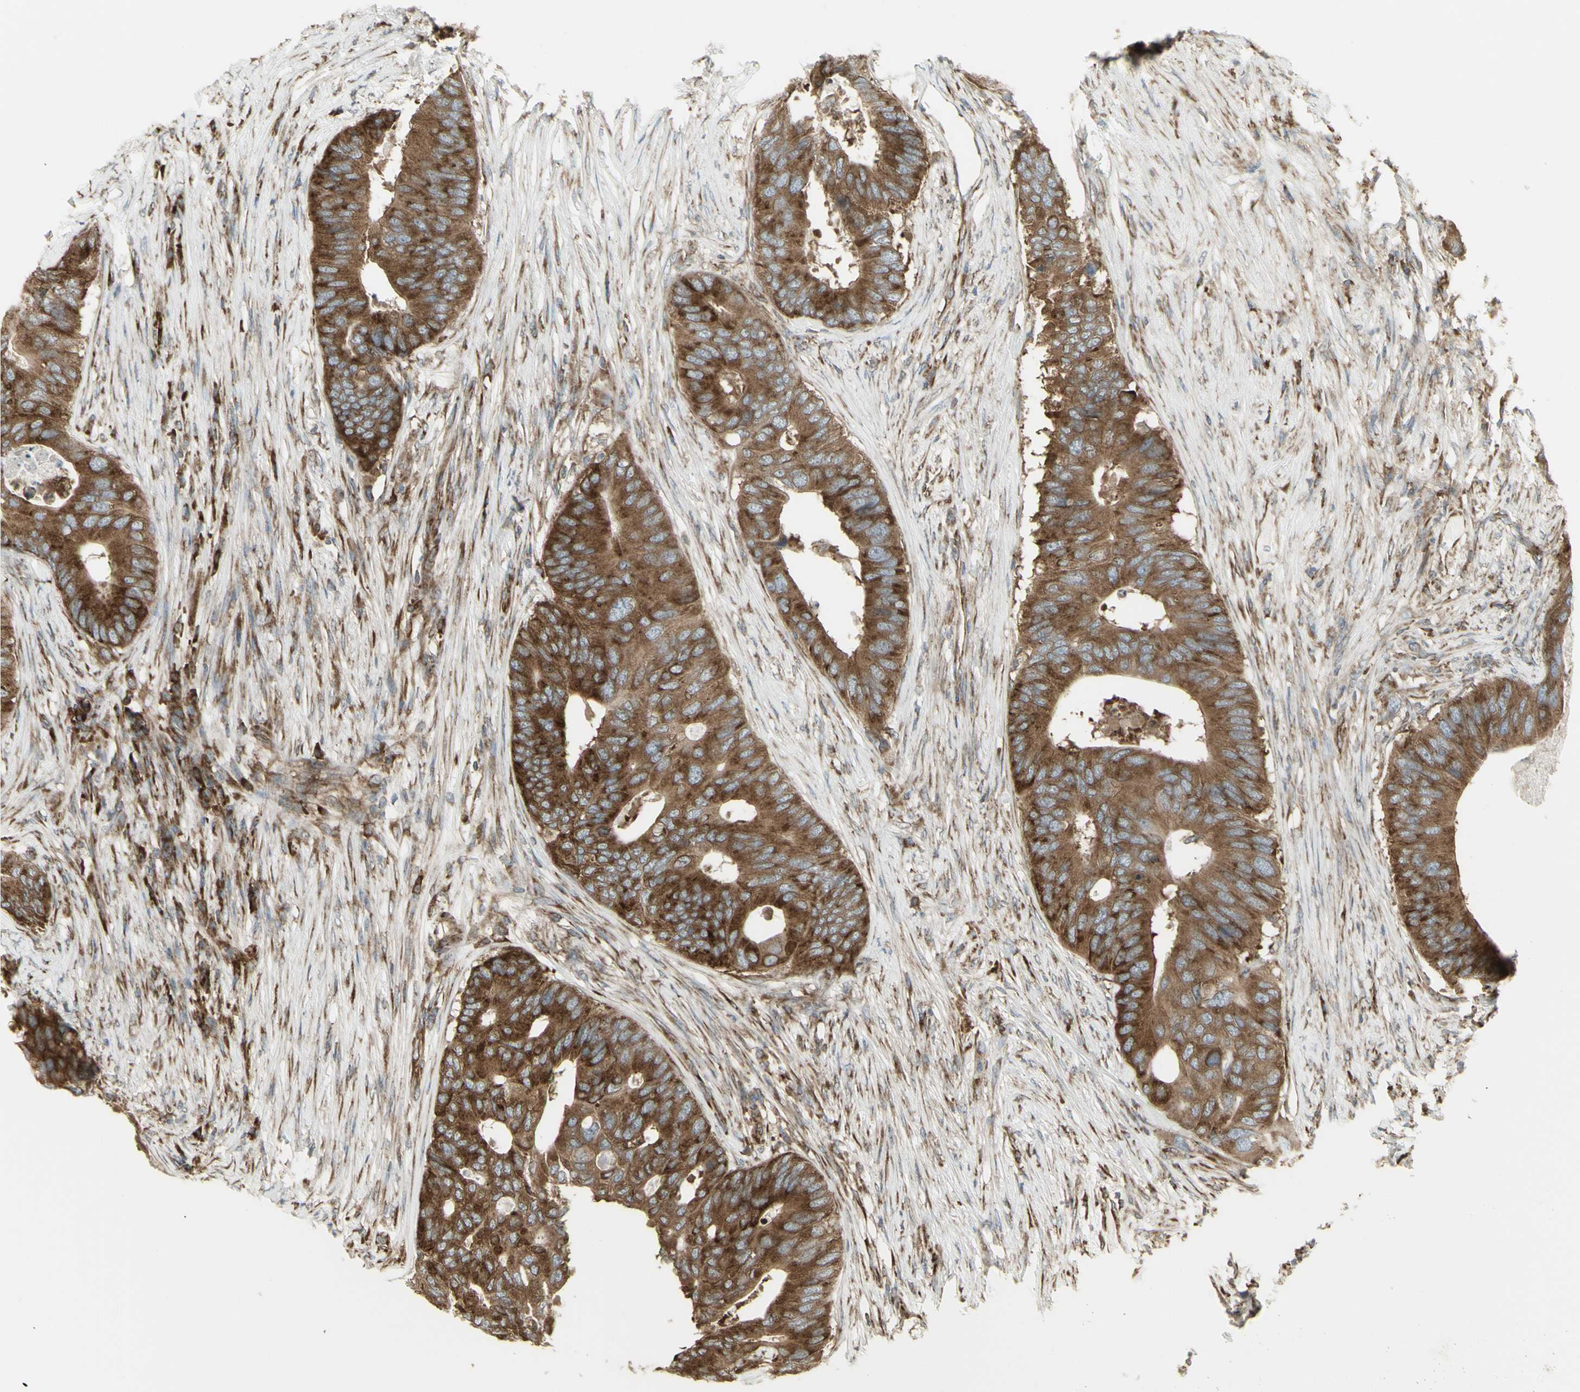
{"staining": {"intensity": "moderate", "quantity": ">75%", "location": "cytoplasmic/membranous"}, "tissue": "colorectal cancer", "cell_type": "Tumor cells", "image_type": "cancer", "snomed": [{"axis": "morphology", "description": "Adenocarcinoma, NOS"}, {"axis": "topography", "description": "Colon"}], "caption": "Colorectal cancer (adenocarcinoma) stained for a protein demonstrates moderate cytoplasmic/membranous positivity in tumor cells.", "gene": "FKBP3", "patient": {"sex": "male", "age": 71}}